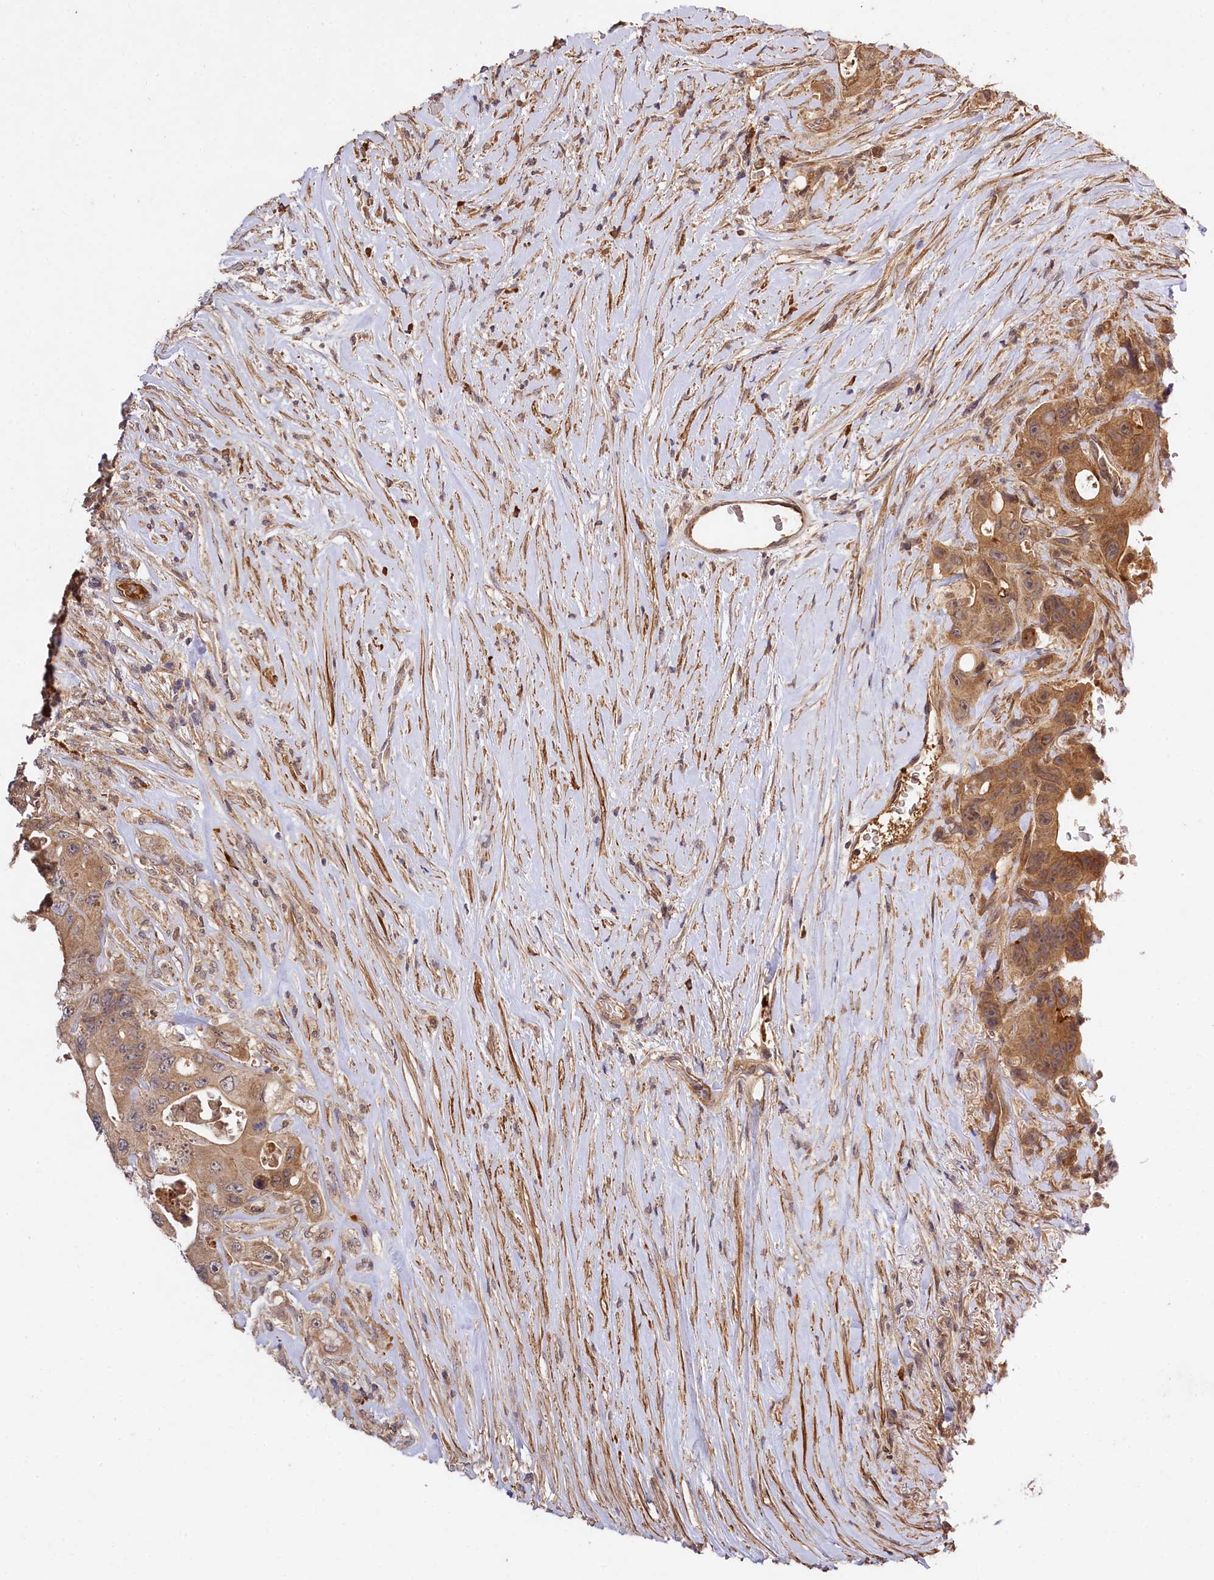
{"staining": {"intensity": "moderate", "quantity": "25%-75%", "location": "cytoplasmic/membranous"}, "tissue": "colorectal cancer", "cell_type": "Tumor cells", "image_type": "cancer", "snomed": [{"axis": "morphology", "description": "Adenocarcinoma, NOS"}, {"axis": "topography", "description": "Colon"}], "caption": "Colorectal cancer (adenocarcinoma) stained with a brown dye shows moderate cytoplasmic/membranous positive expression in approximately 25%-75% of tumor cells.", "gene": "MCF2L2", "patient": {"sex": "female", "age": 46}}